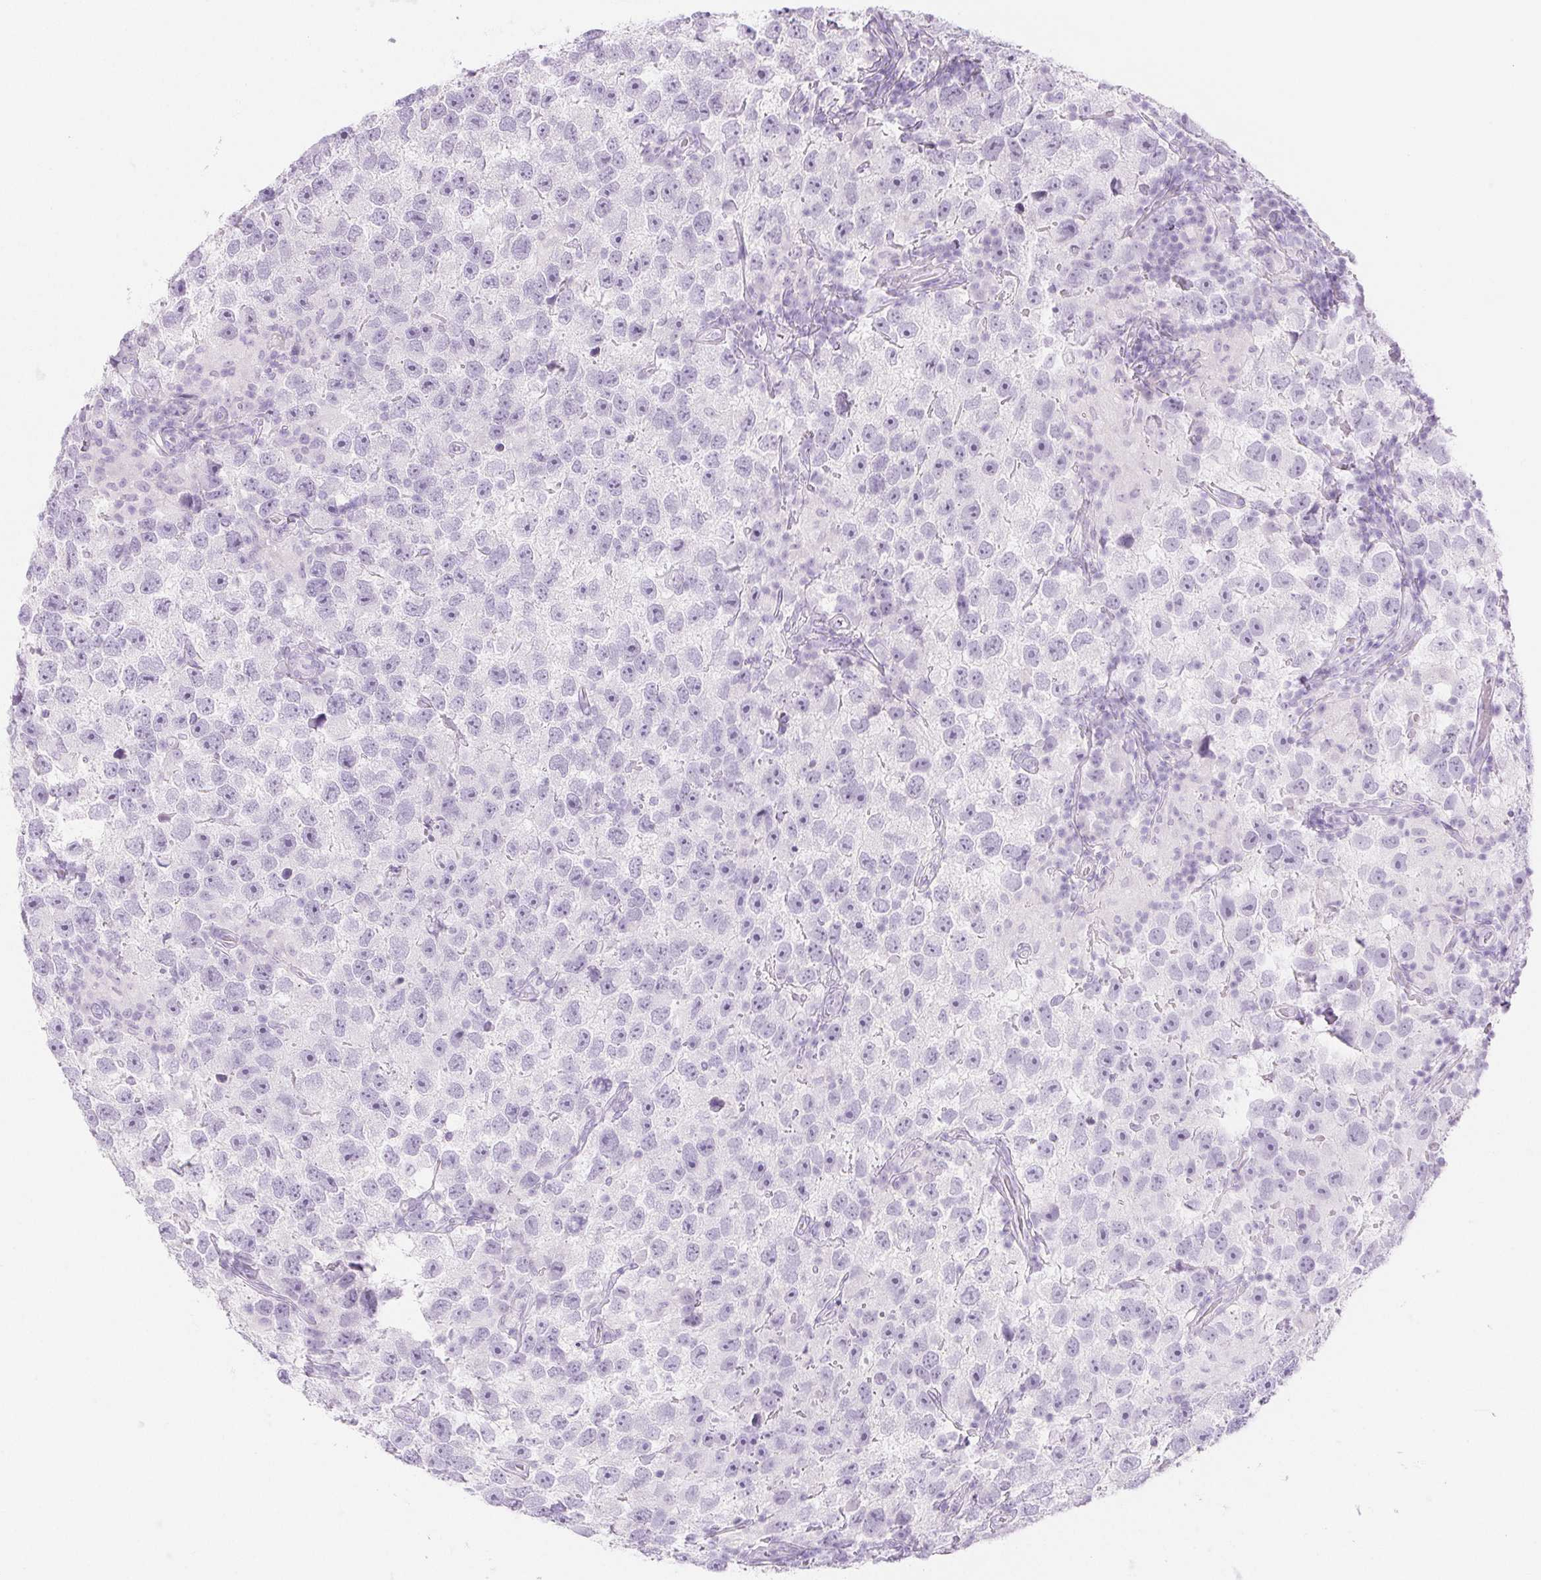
{"staining": {"intensity": "negative", "quantity": "none", "location": "none"}, "tissue": "testis cancer", "cell_type": "Tumor cells", "image_type": "cancer", "snomed": [{"axis": "morphology", "description": "Seminoma, NOS"}, {"axis": "topography", "description": "Testis"}], "caption": "This is a photomicrograph of immunohistochemistry staining of testis cancer, which shows no expression in tumor cells. (Stains: DAB (3,3'-diaminobenzidine) immunohistochemistry with hematoxylin counter stain, Microscopy: brightfield microscopy at high magnification).", "gene": "SPRR3", "patient": {"sex": "male", "age": 26}}